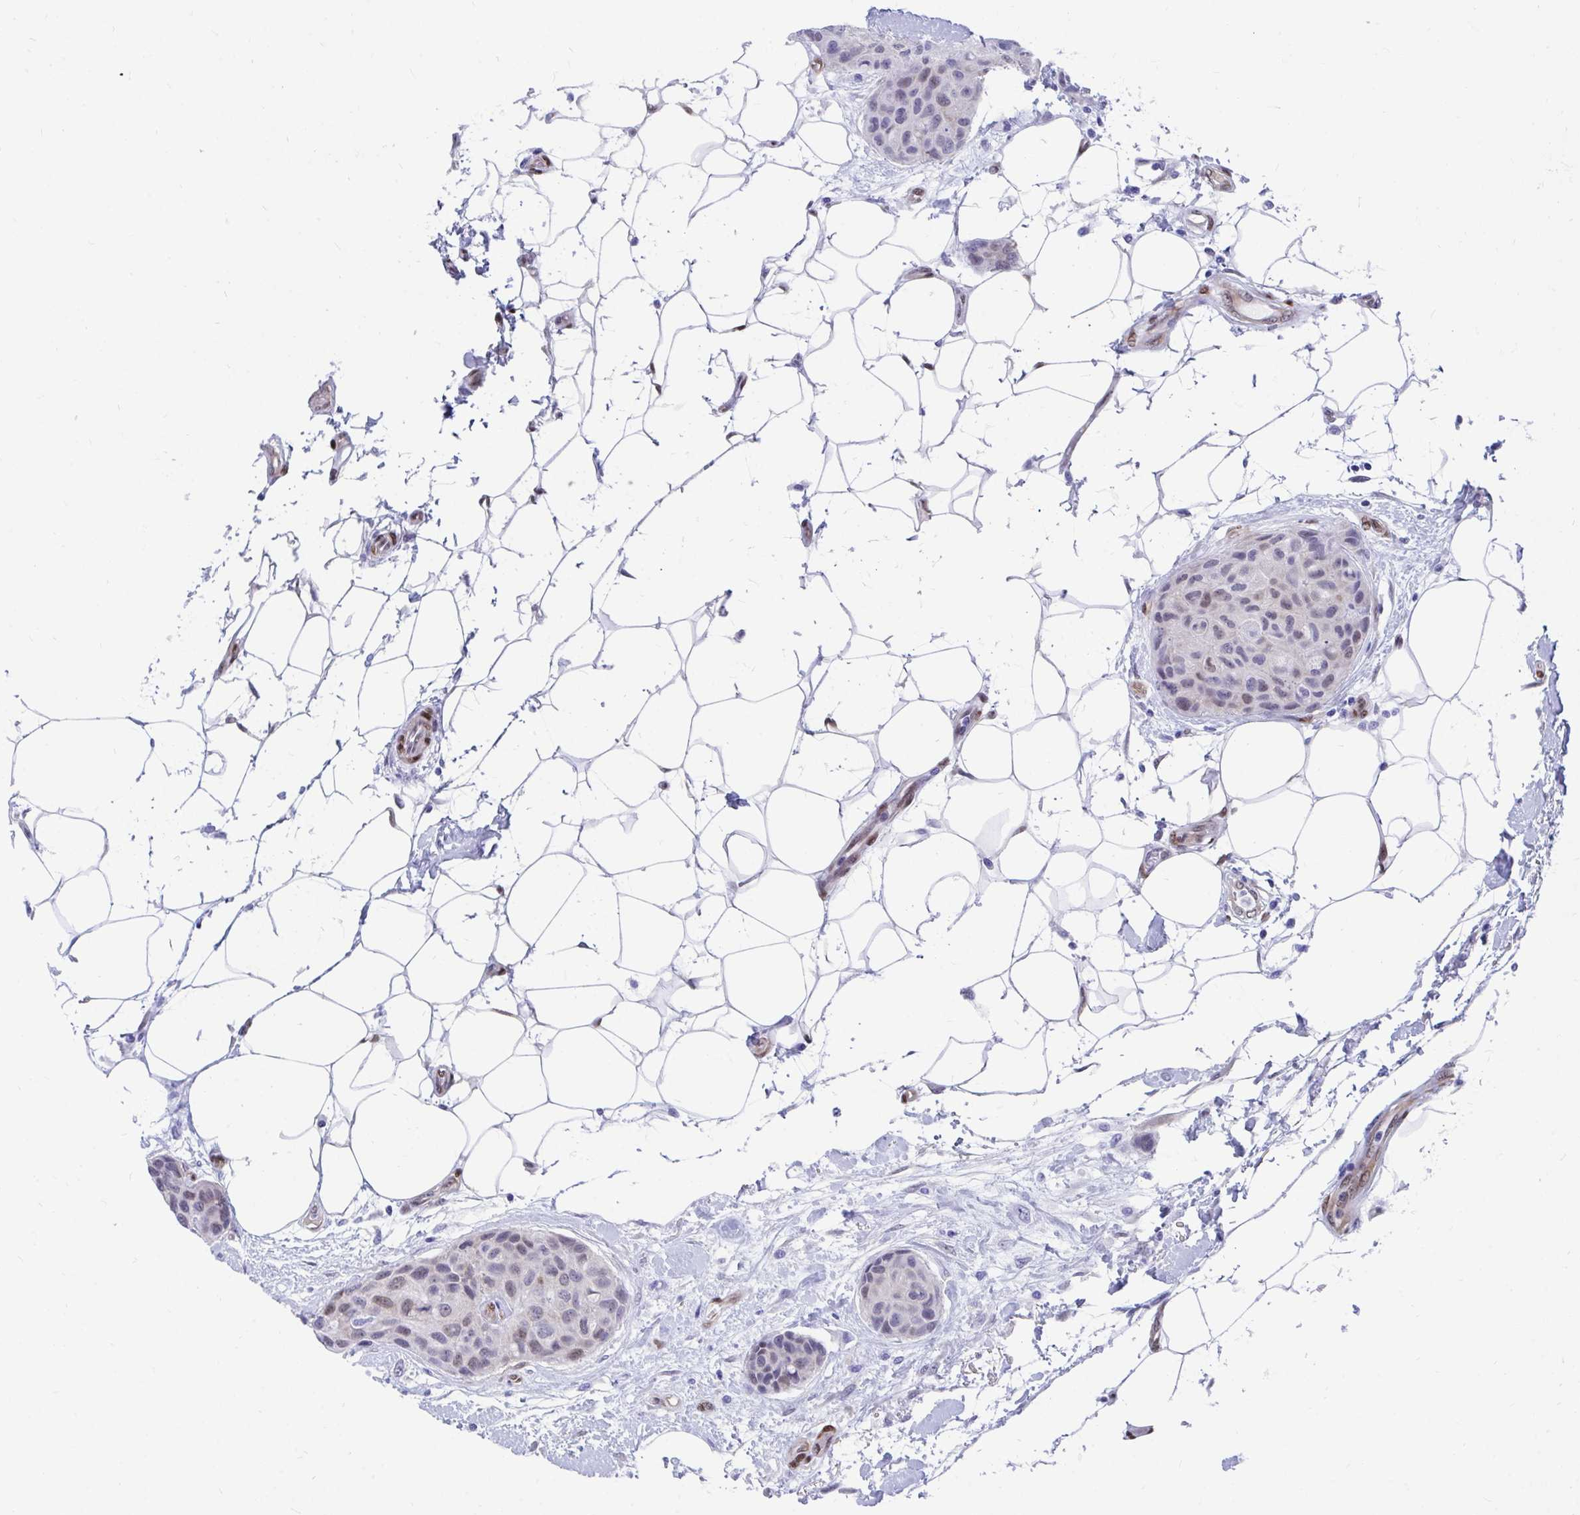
{"staining": {"intensity": "weak", "quantity": "<25%", "location": "nuclear"}, "tissue": "breast cancer", "cell_type": "Tumor cells", "image_type": "cancer", "snomed": [{"axis": "morphology", "description": "Duct carcinoma"}, {"axis": "topography", "description": "Breast"}, {"axis": "topography", "description": "Lymph node"}], "caption": "Protein analysis of breast invasive ductal carcinoma exhibits no significant staining in tumor cells.", "gene": "RBPMS", "patient": {"sex": "female", "age": 80}}